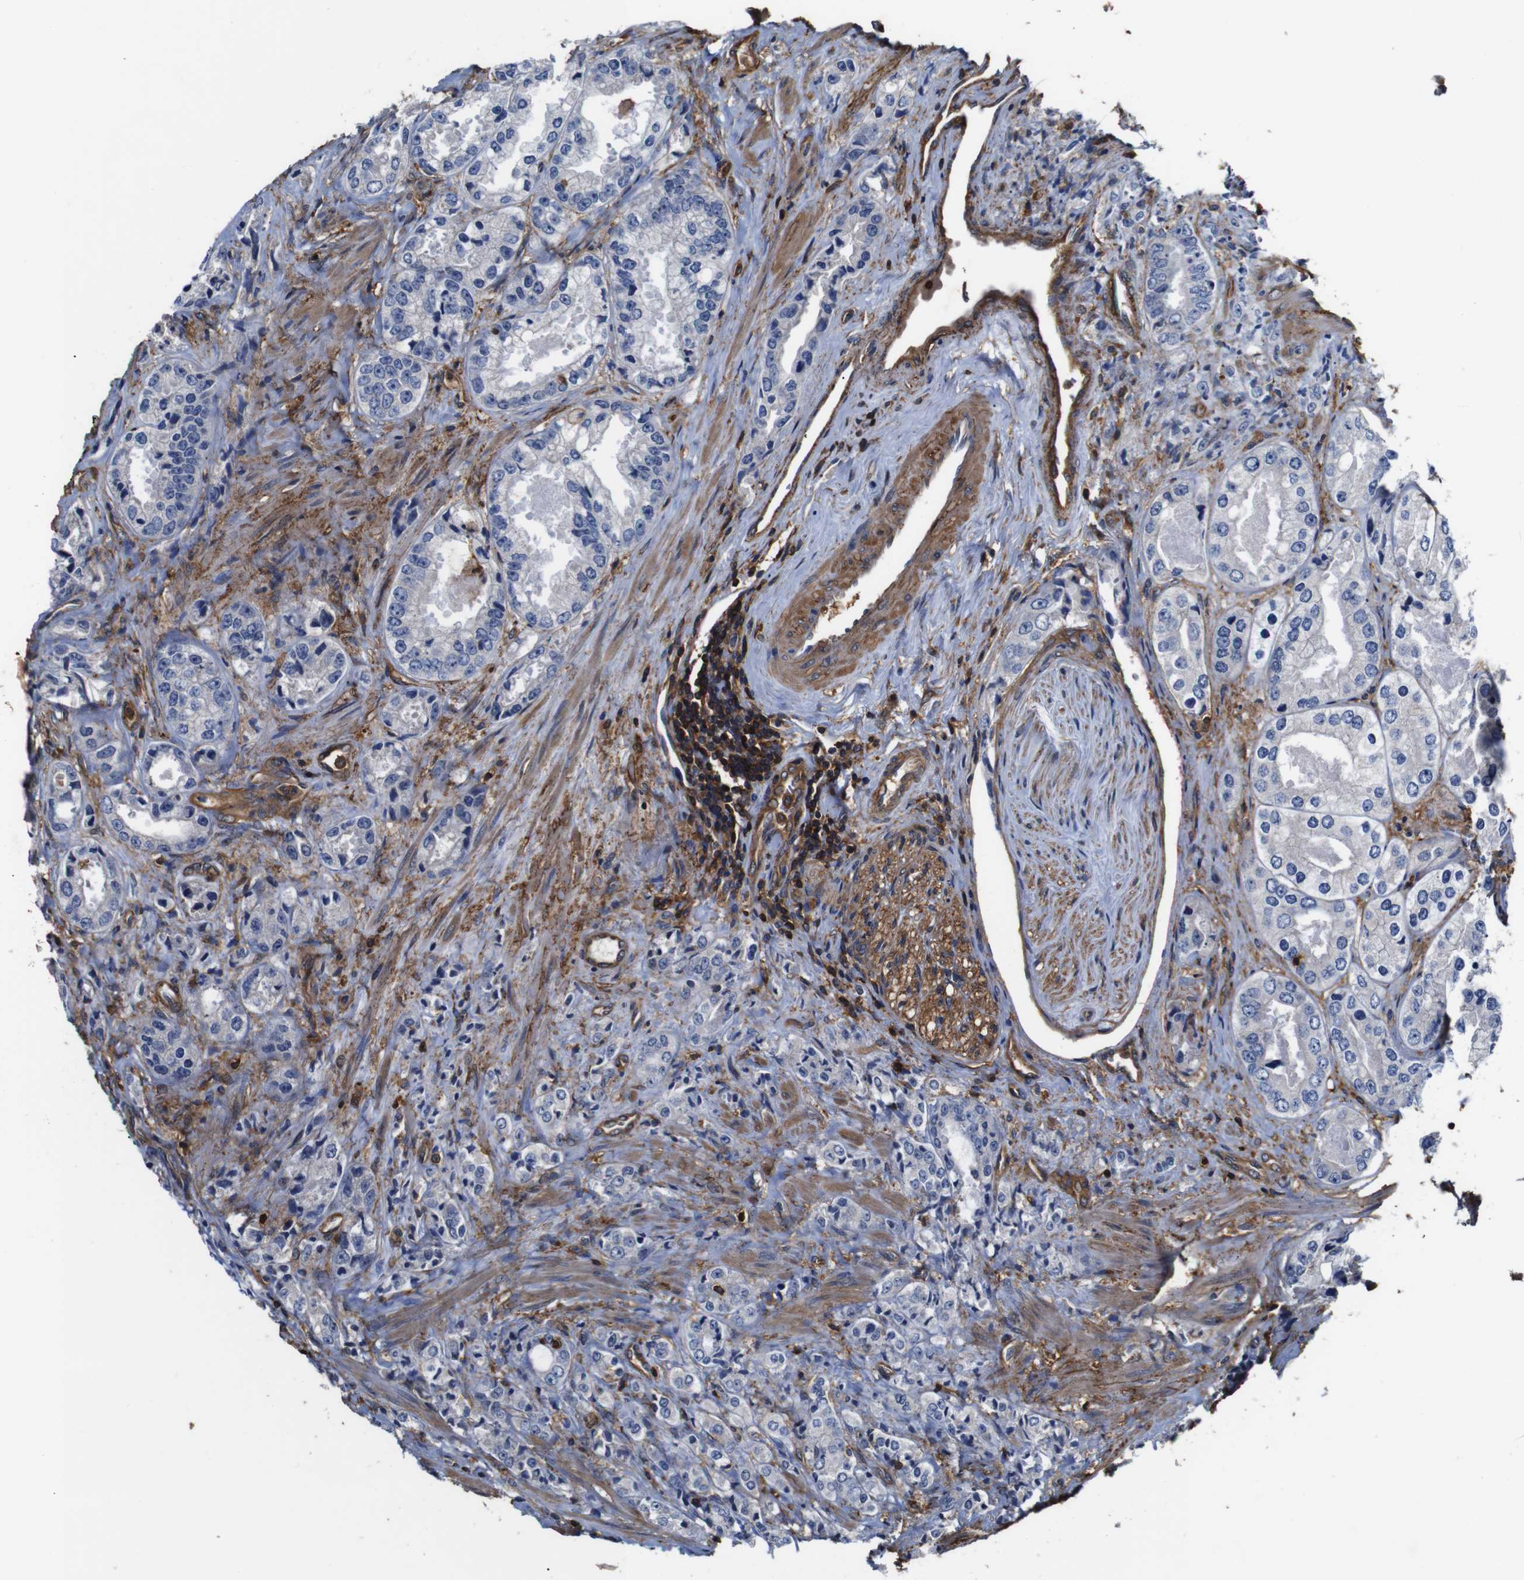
{"staining": {"intensity": "negative", "quantity": "none", "location": "none"}, "tissue": "prostate cancer", "cell_type": "Tumor cells", "image_type": "cancer", "snomed": [{"axis": "morphology", "description": "Adenocarcinoma, High grade"}, {"axis": "topography", "description": "Prostate"}], "caption": "High magnification brightfield microscopy of prostate cancer stained with DAB (3,3'-diaminobenzidine) (brown) and counterstained with hematoxylin (blue): tumor cells show no significant positivity.", "gene": "PI4KA", "patient": {"sex": "male", "age": 61}}